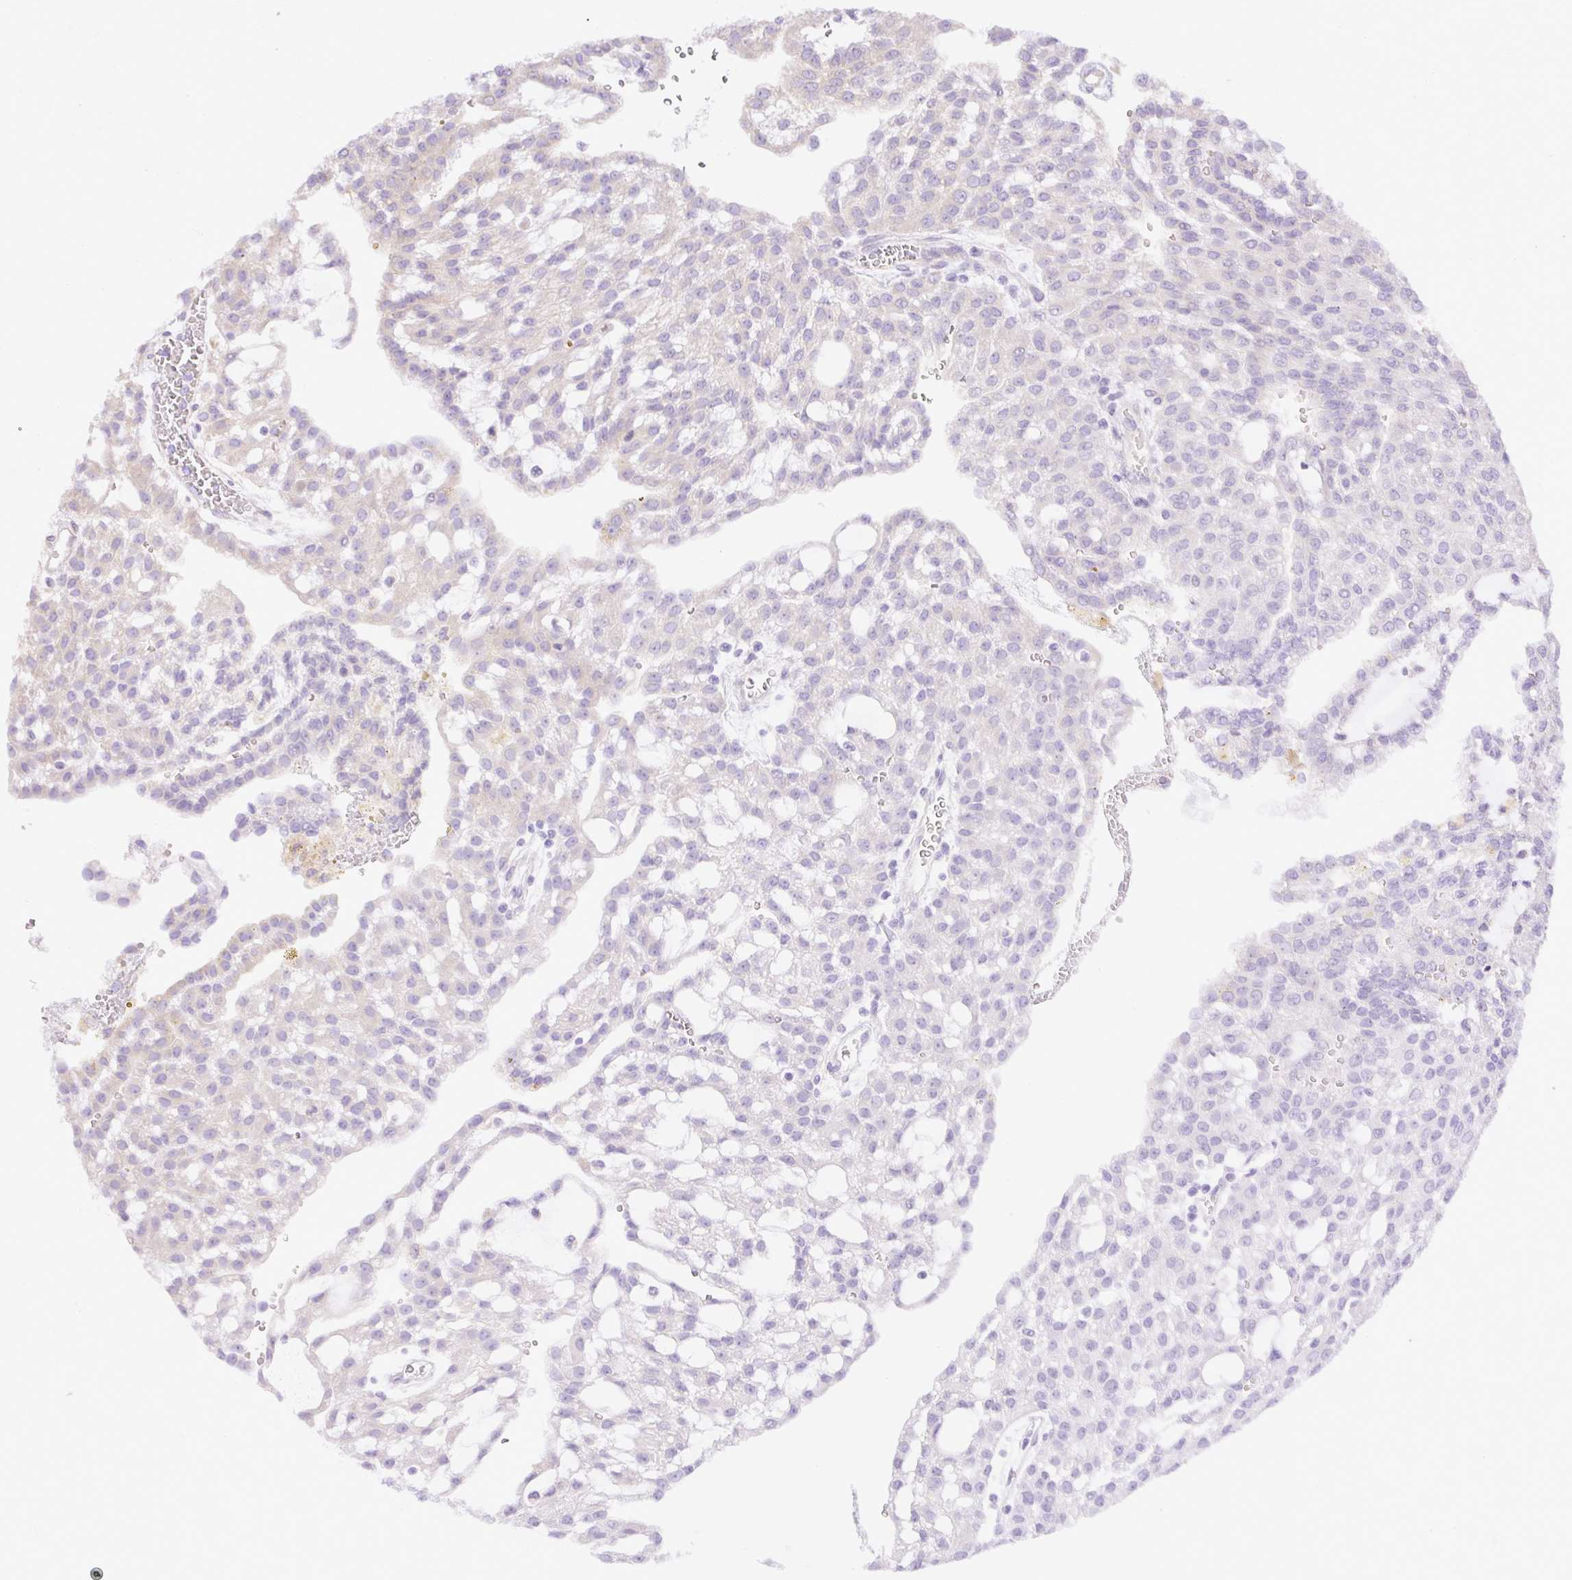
{"staining": {"intensity": "weak", "quantity": "25%-75%", "location": "cytoplasmic/membranous"}, "tissue": "renal cancer", "cell_type": "Tumor cells", "image_type": "cancer", "snomed": [{"axis": "morphology", "description": "Adenocarcinoma, NOS"}, {"axis": "topography", "description": "Kidney"}], "caption": "There is low levels of weak cytoplasmic/membranous expression in tumor cells of renal cancer (adenocarcinoma), as demonstrated by immunohistochemical staining (brown color).", "gene": "DESI1", "patient": {"sex": "male", "age": 63}}